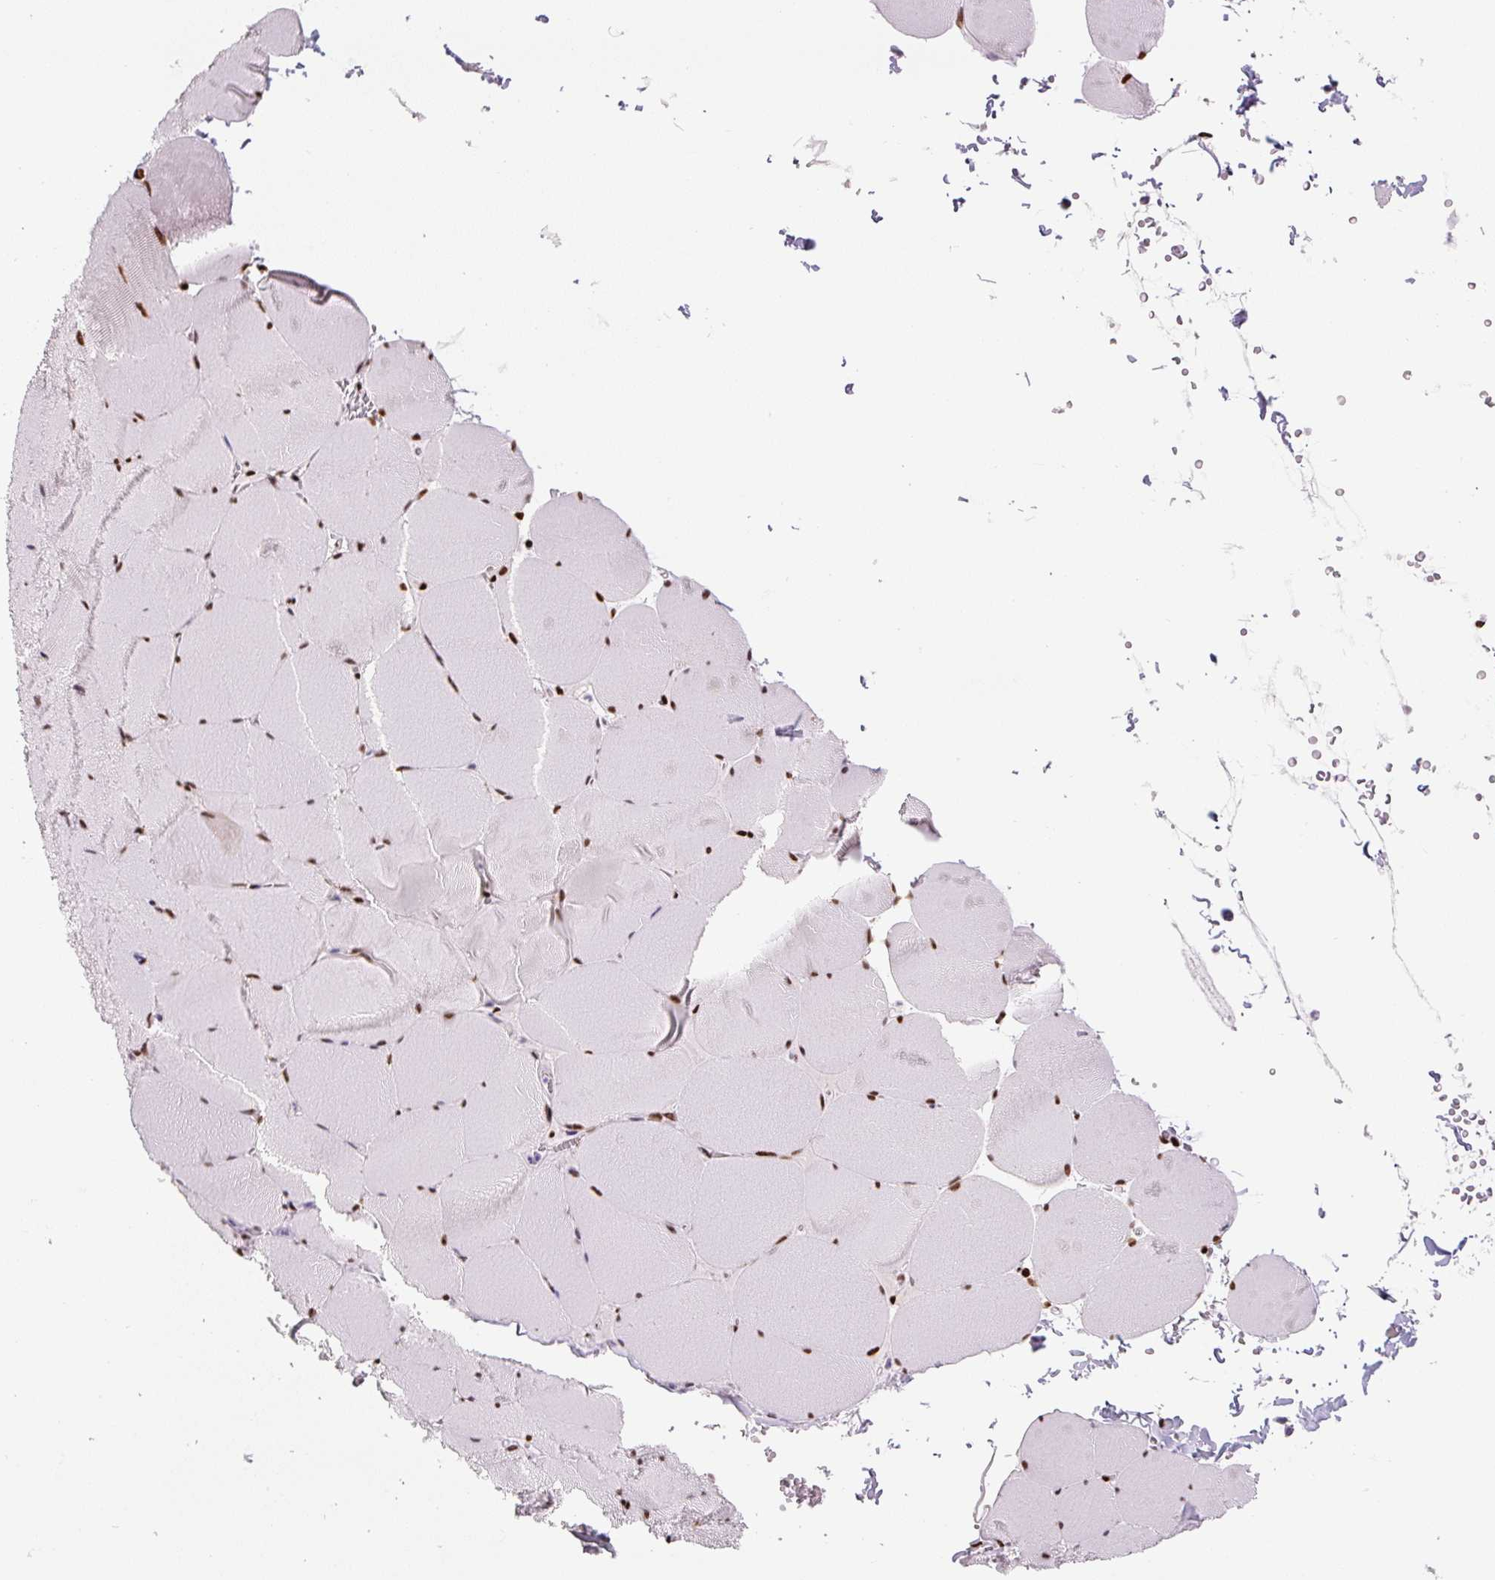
{"staining": {"intensity": "moderate", "quantity": "25%-75%", "location": "nuclear"}, "tissue": "skeletal muscle", "cell_type": "Myocytes", "image_type": "normal", "snomed": [{"axis": "morphology", "description": "Normal tissue, NOS"}, {"axis": "topography", "description": "Skeletal muscle"}, {"axis": "topography", "description": "Head-Neck"}], "caption": "Benign skeletal muscle was stained to show a protein in brown. There is medium levels of moderate nuclear expression in about 25%-75% of myocytes.", "gene": "ZEB1", "patient": {"sex": "male", "age": 66}}